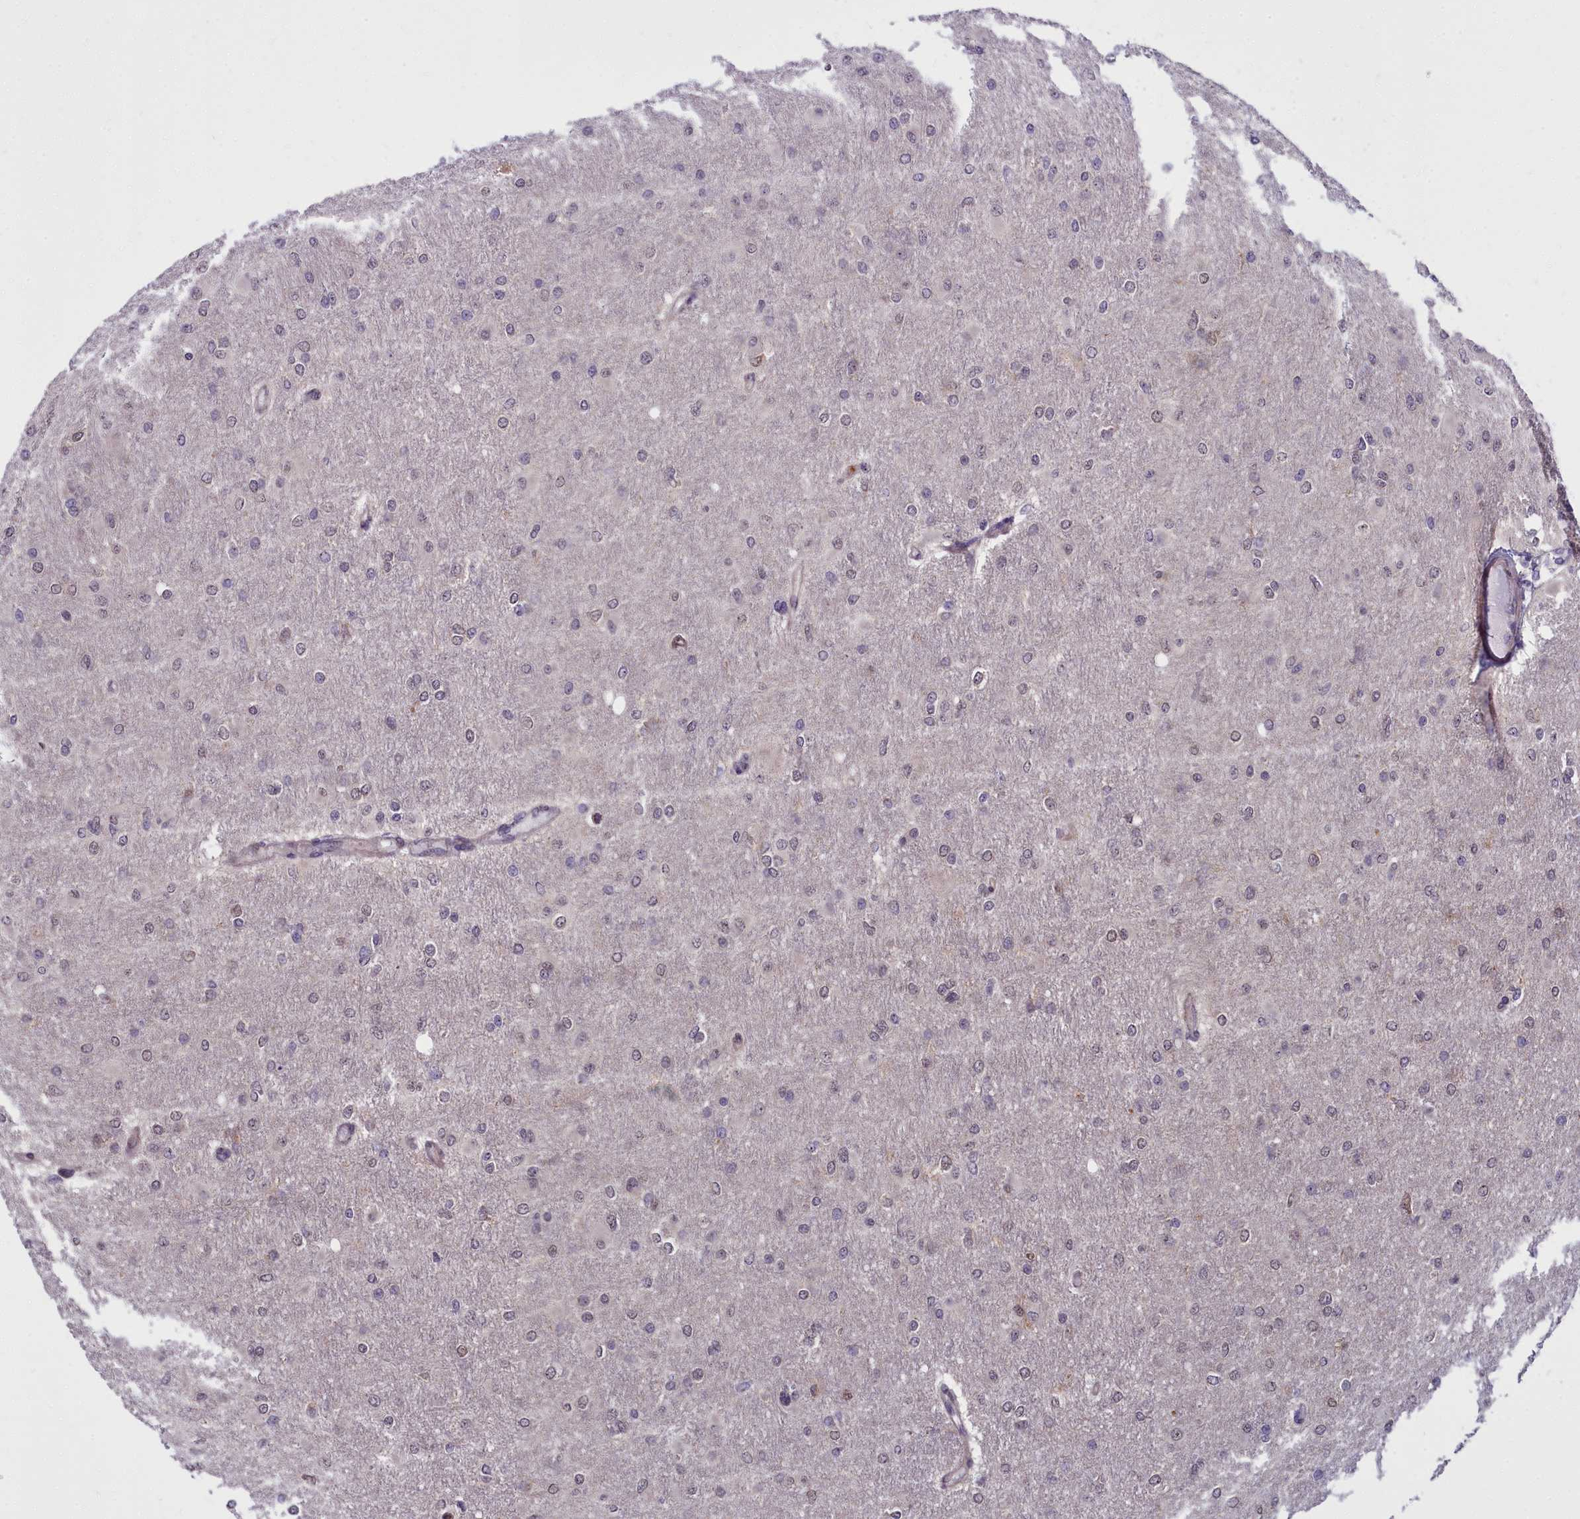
{"staining": {"intensity": "negative", "quantity": "none", "location": "none"}, "tissue": "glioma", "cell_type": "Tumor cells", "image_type": "cancer", "snomed": [{"axis": "morphology", "description": "Glioma, malignant, High grade"}, {"axis": "topography", "description": "Cerebral cortex"}], "caption": "Immunohistochemistry (IHC) micrograph of neoplastic tissue: human glioma stained with DAB (3,3'-diaminobenzidine) displays no significant protein expression in tumor cells.", "gene": "BCAR1", "patient": {"sex": "female", "age": 36}}